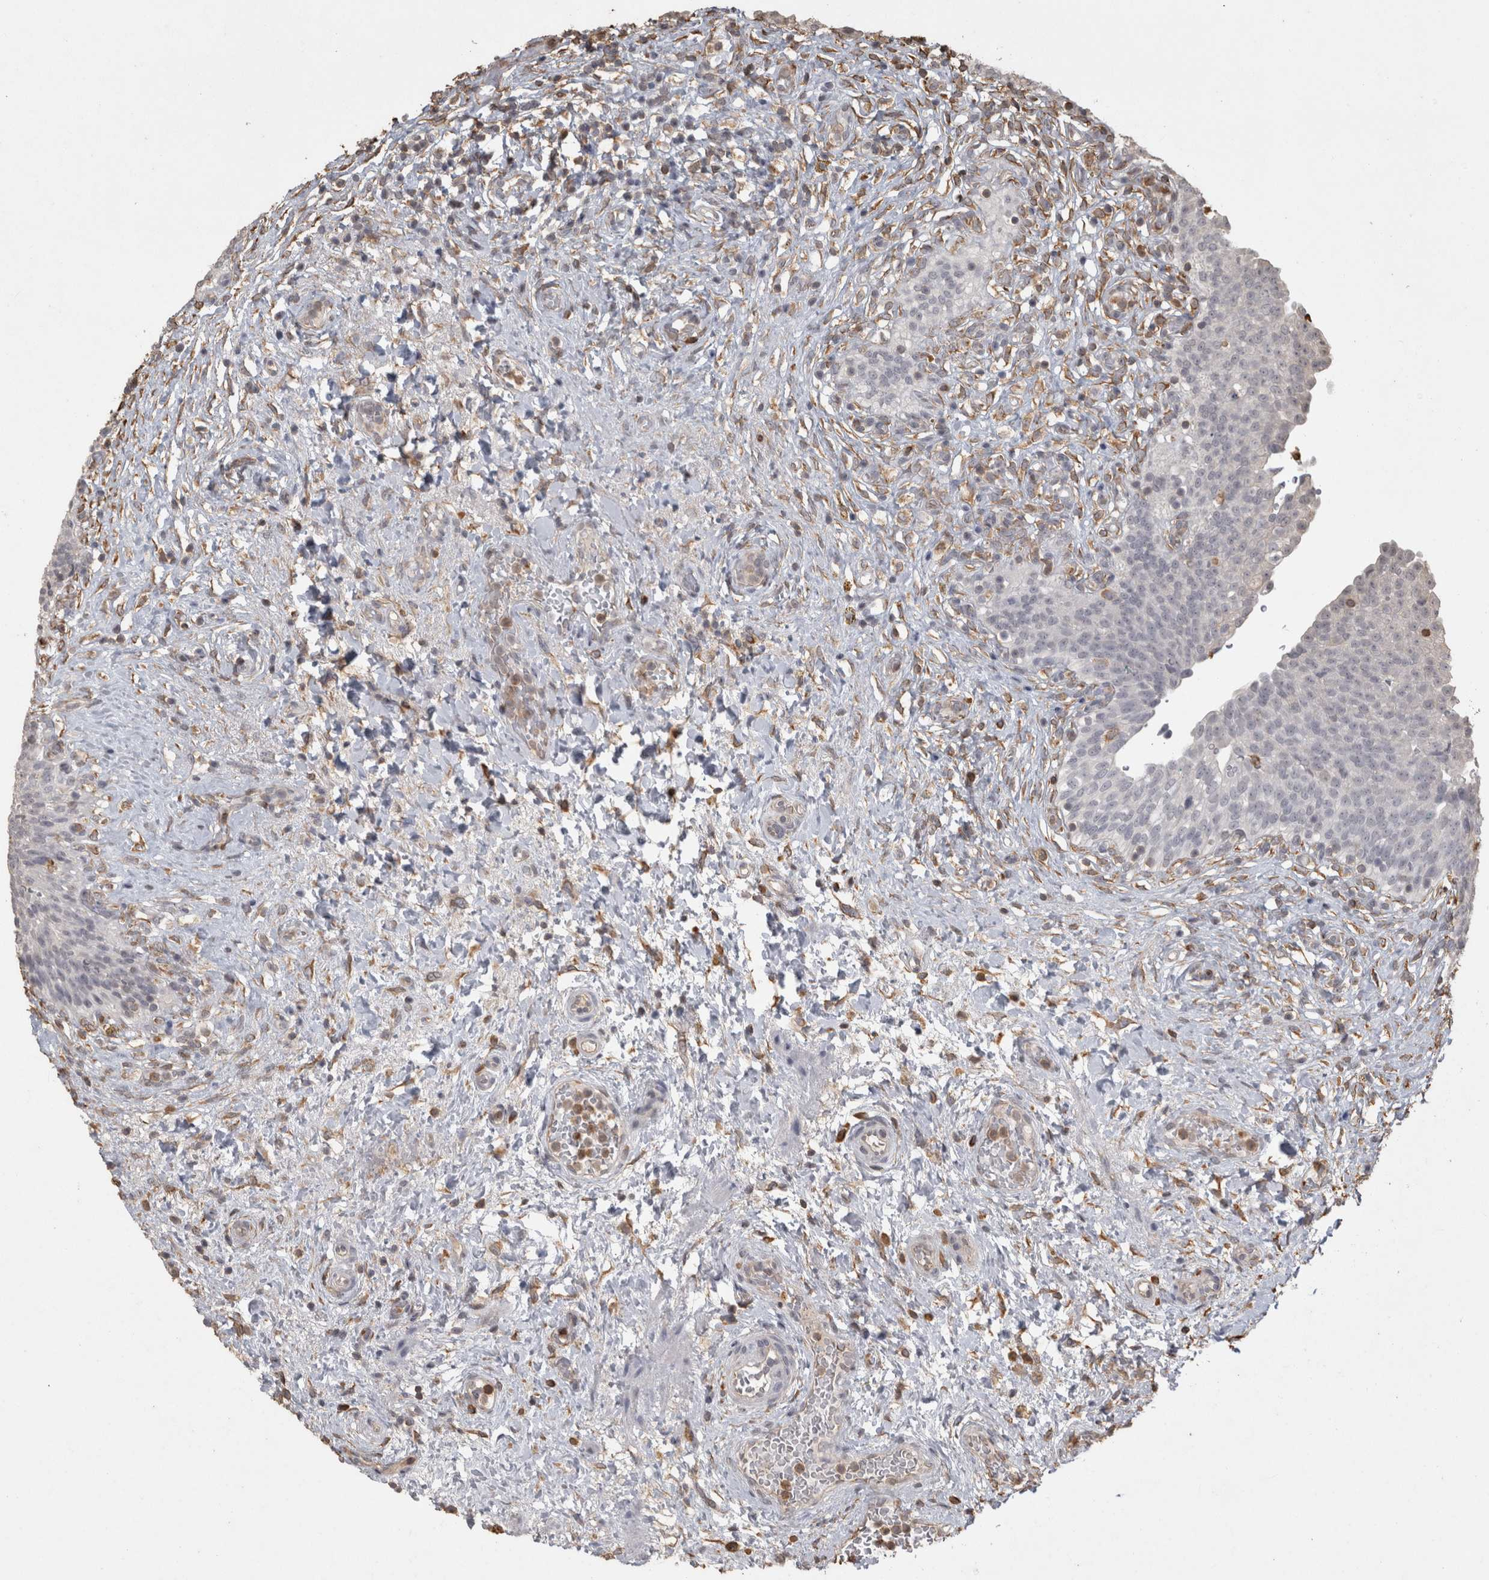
{"staining": {"intensity": "negative", "quantity": "none", "location": "none"}, "tissue": "urinary bladder", "cell_type": "Urothelial cells", "image_type": "normal", "snomed": [{"axis": "morphology", "description": "Urothelial carcinoma, High grade"}, {"axis": "topography", "description": "Urinary bladder"}], "caption": "Protein analysis of benign urinary bladder exhibits no significant positivity in urothelial cells. Nuclei are stained in blue.", "gene": "REPS2", "patient": {"sex": "male", "age": 46}}